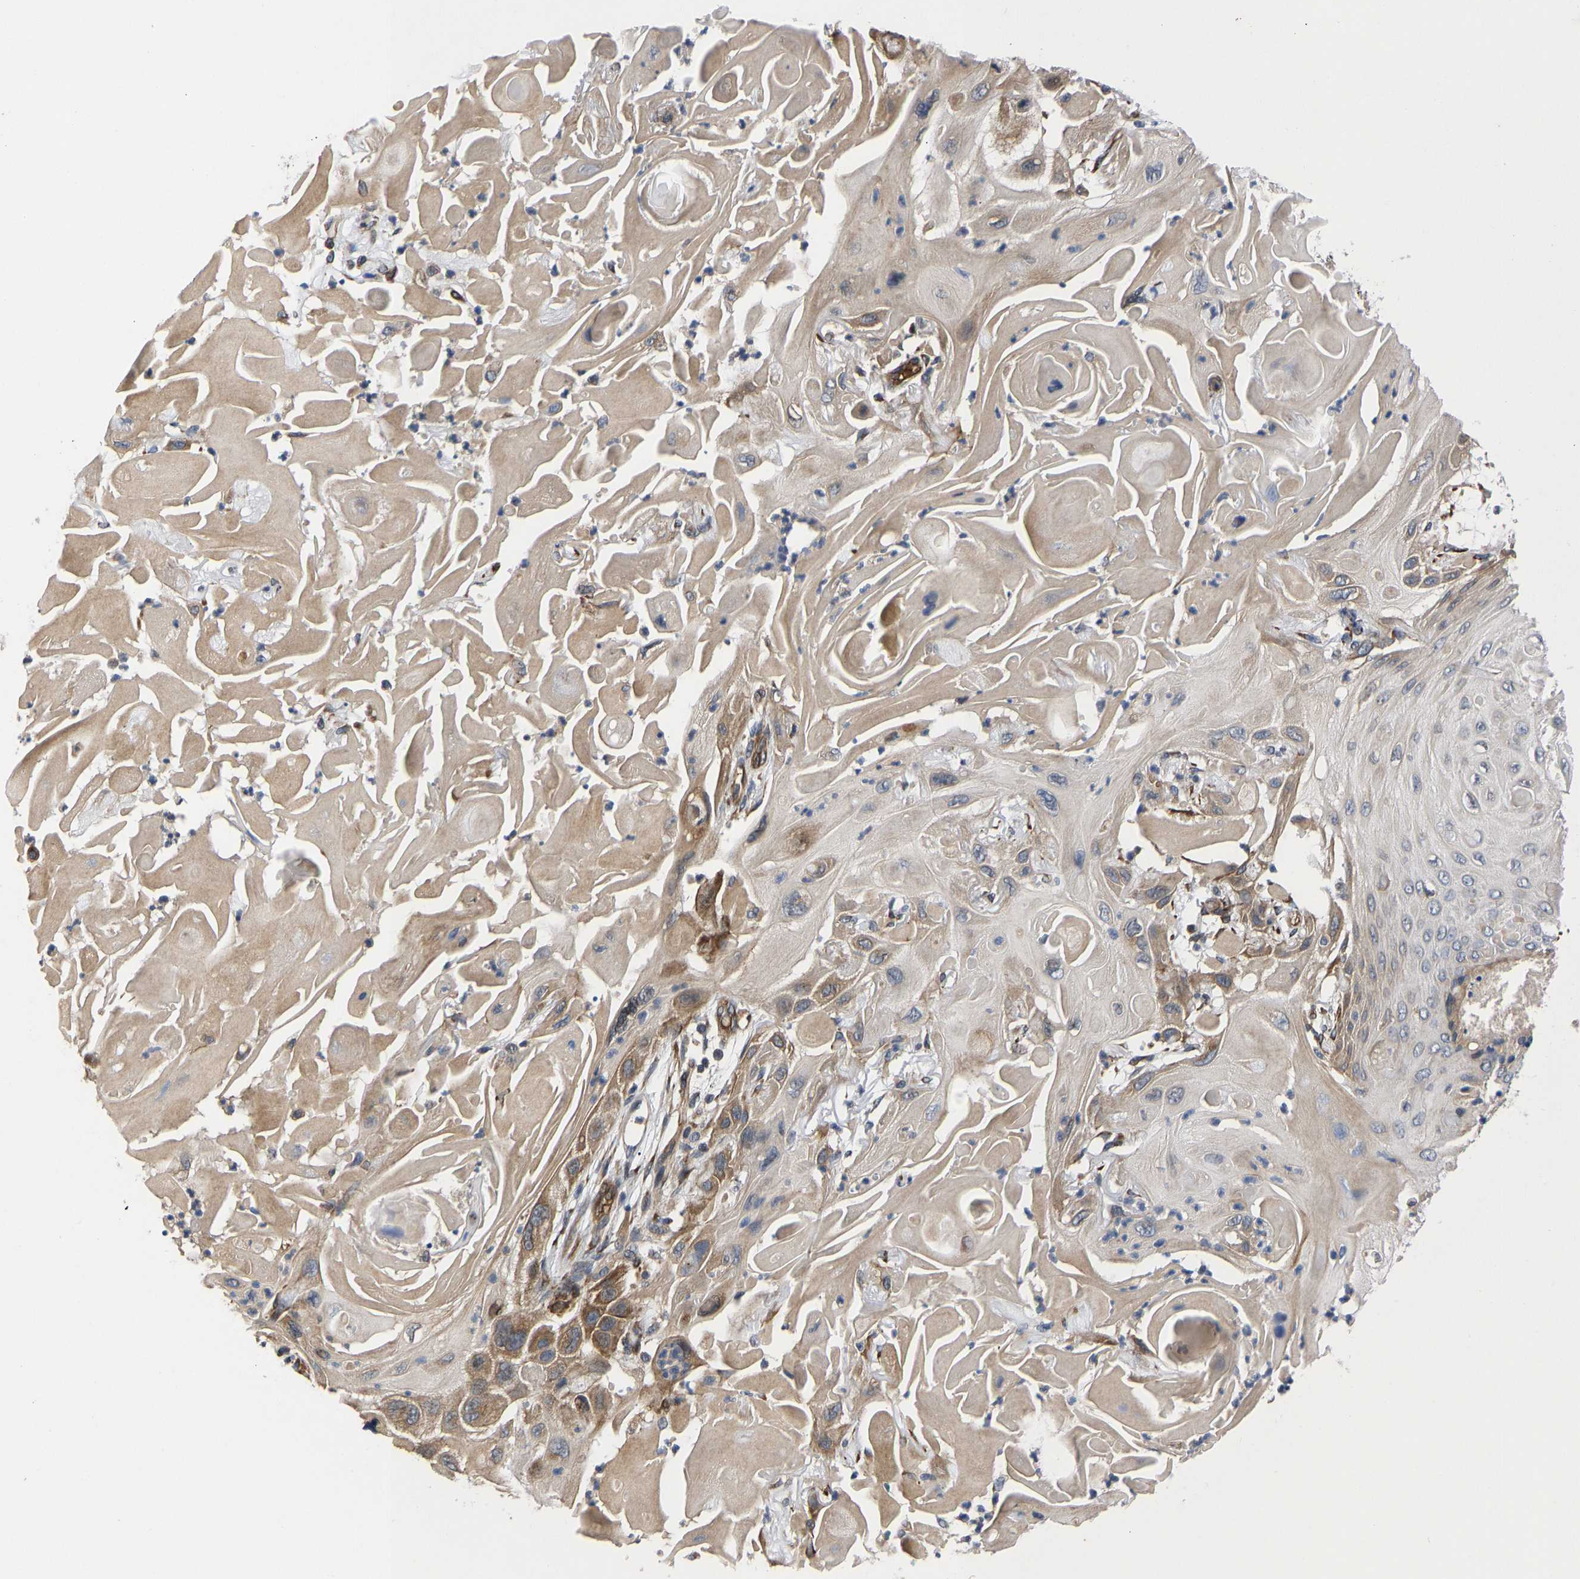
{"staining": {"intensity": "moderate", "quantity": "25%-75%", "location": "cytoplasmic/membranous"}, "tissue": "skin cancer", "cell_type": "Tumor cells", "image_type": "cancer", "snomed": [{"axis": "morphology", "description": "Squamous cell carcinoma, NOS"}, {"axis": "topography", "description": "Skin"}], "caption": "Human skin squamous cell carcinoma stained with a protein marker reveals moderate staining in tumor cells.", "gene": "FRRS1", "patient": {"sex": "female", "age": 77}}